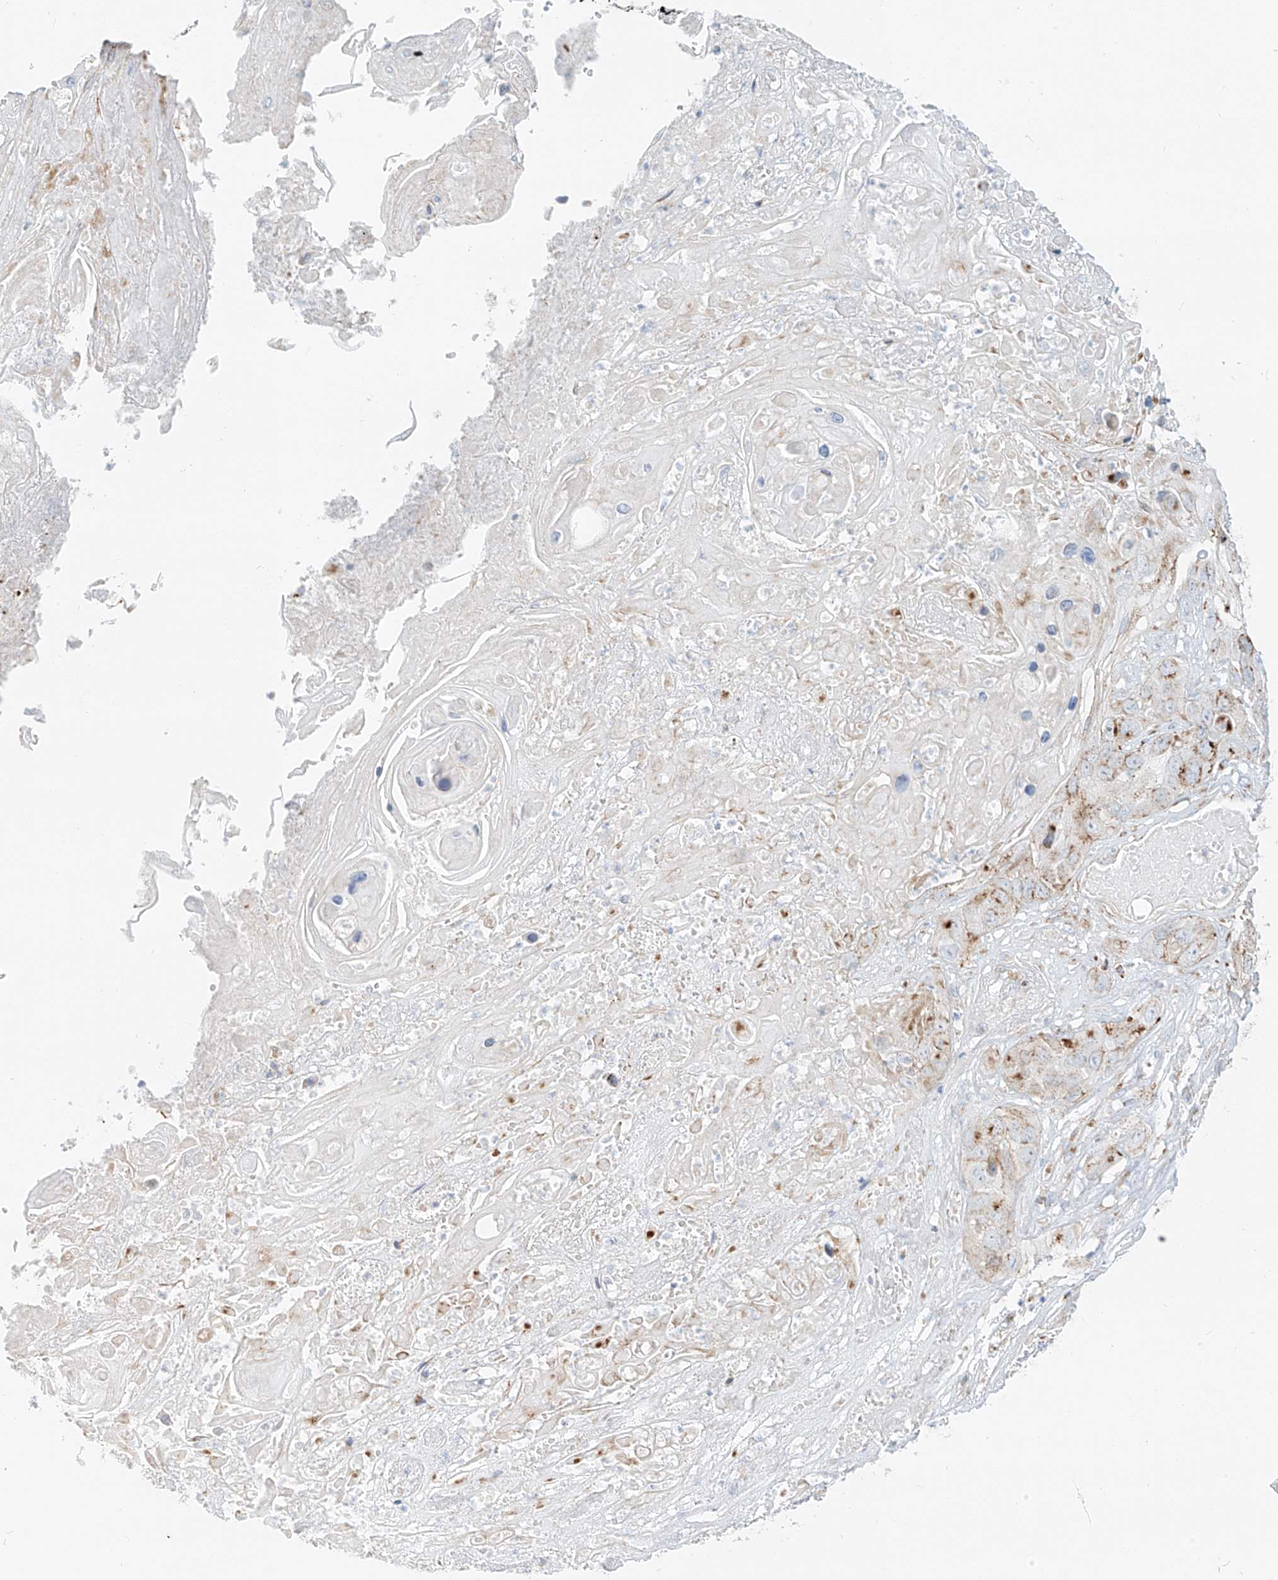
{"staining": {"intensity": "negative", "quantity": "none", "location": "none"}, "tissue": "skin cancer", "cell_type": "Tumor cells", "image_type": "cancer", "snomed": [{"axis": "morphology", "description": "Squamous cell carcinoma, NOS"}, {"axis": "topography", "description": "Skin"}], "caption": "Immunohistochemistry micrograph of neoplastic tissue: human skin cancer (squamous cell carcinoma) stained with DAB (3,3'-diaminobenzidine) demonstrates no significant protein staining in tumor cells. (Brightfield microscopy of DAB (3,3'-diaminobenzidine) immunohistochemistry at high magnification).", "gene": "SLC35F6", "patient": {"sex": "male", "age": 55}}